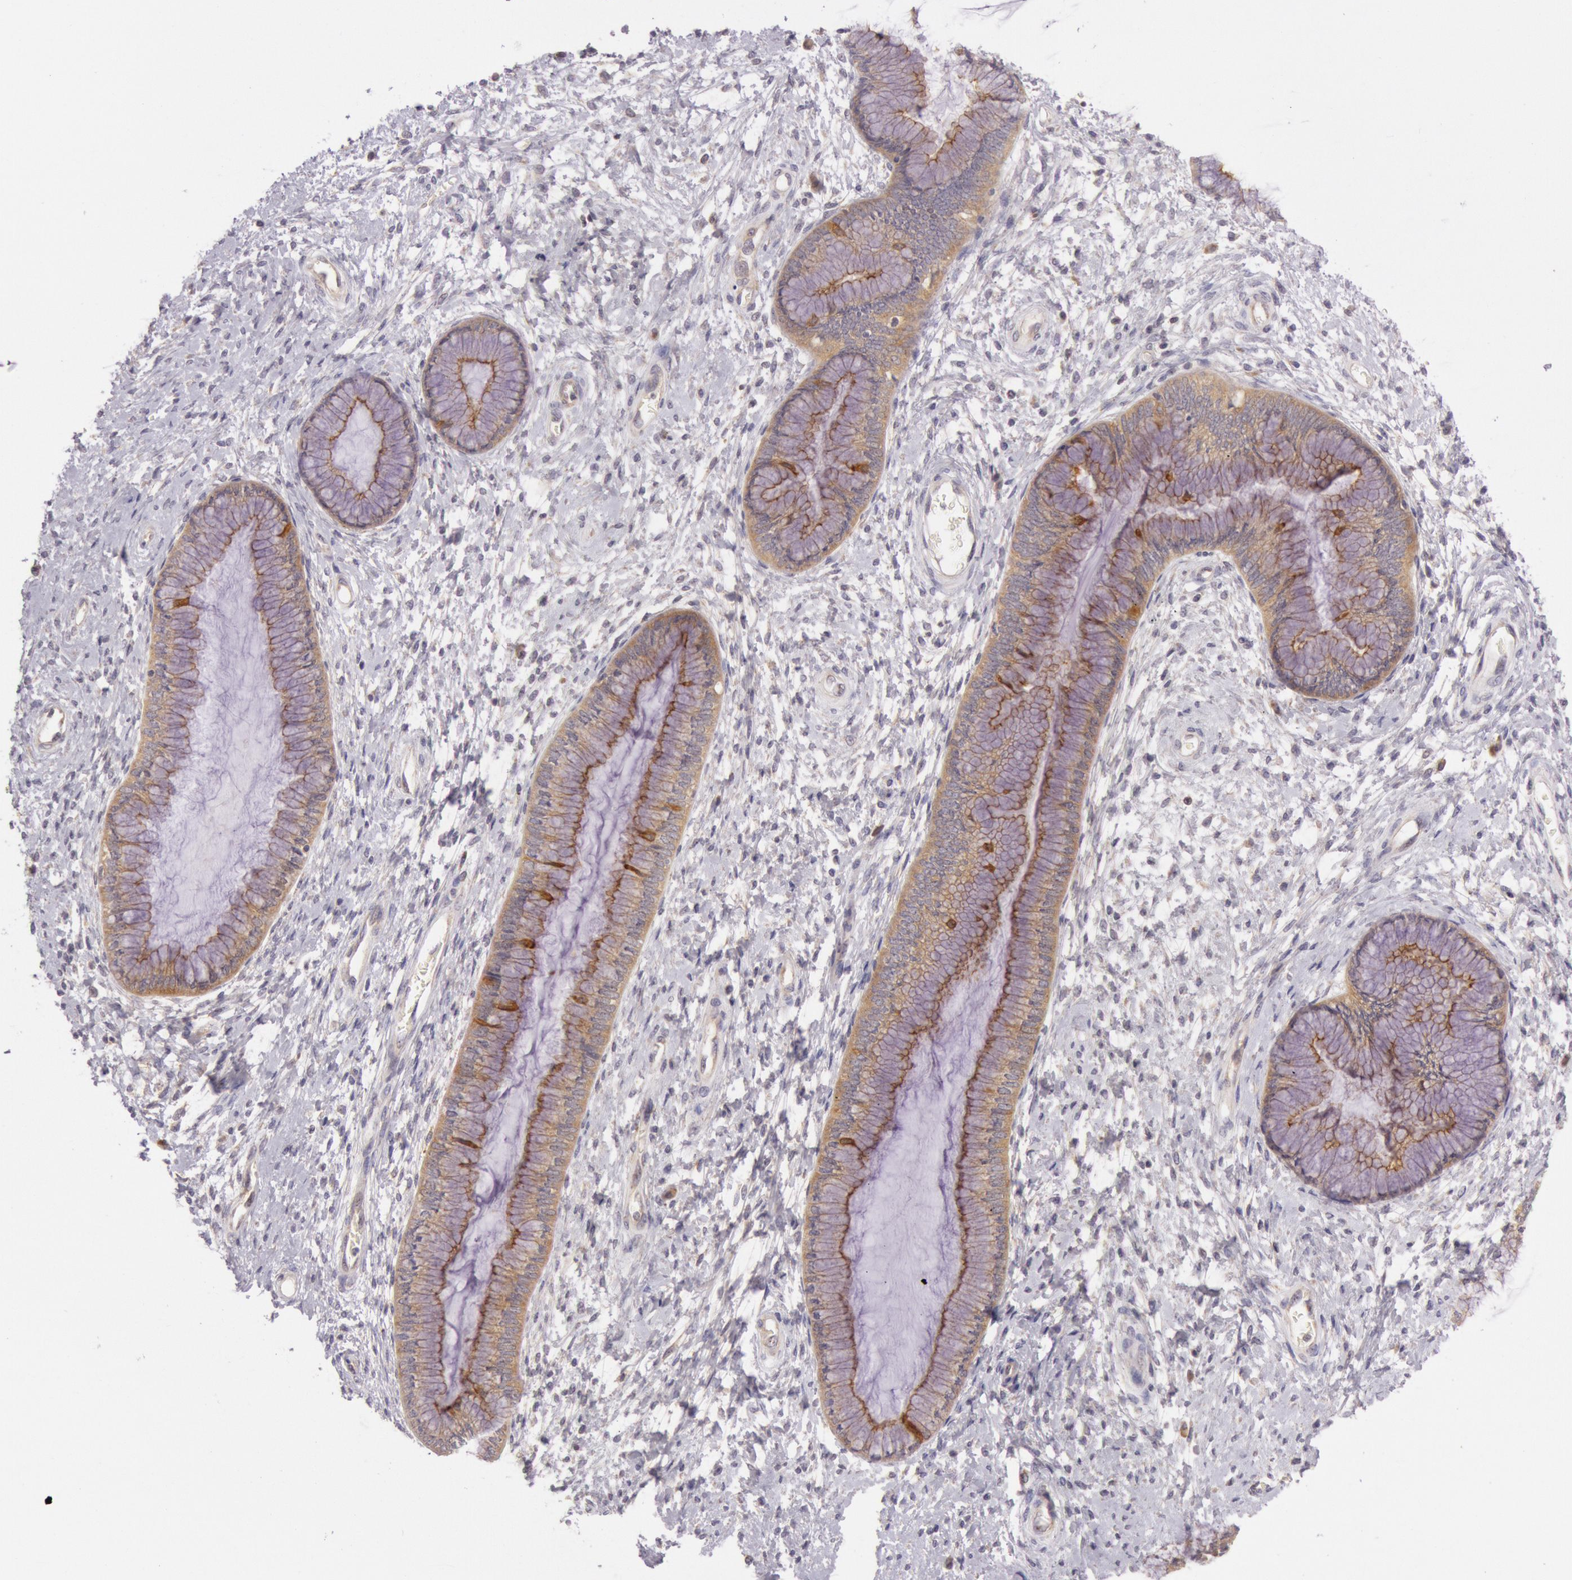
{"staining": {"intensity": "strong", "quantity": ">75%", "location": "cytoplasmic/membranous"}, "tissue": "cervix", "cell_type": "Glandular cells", "image_type": "normal", "snomed": [{"axis": "morphology", "description": "Normal tissue, NOS"}, {"axis": "topography", "description": "Cervix"}], "caption": "This is an image of immunohistochemistry staining of benign cervix, which shows strong expression in the cytoplasmic/membranous of glandular cells.", "gene": "CDK16", "patient": {"sex": "female", "age": 27}}